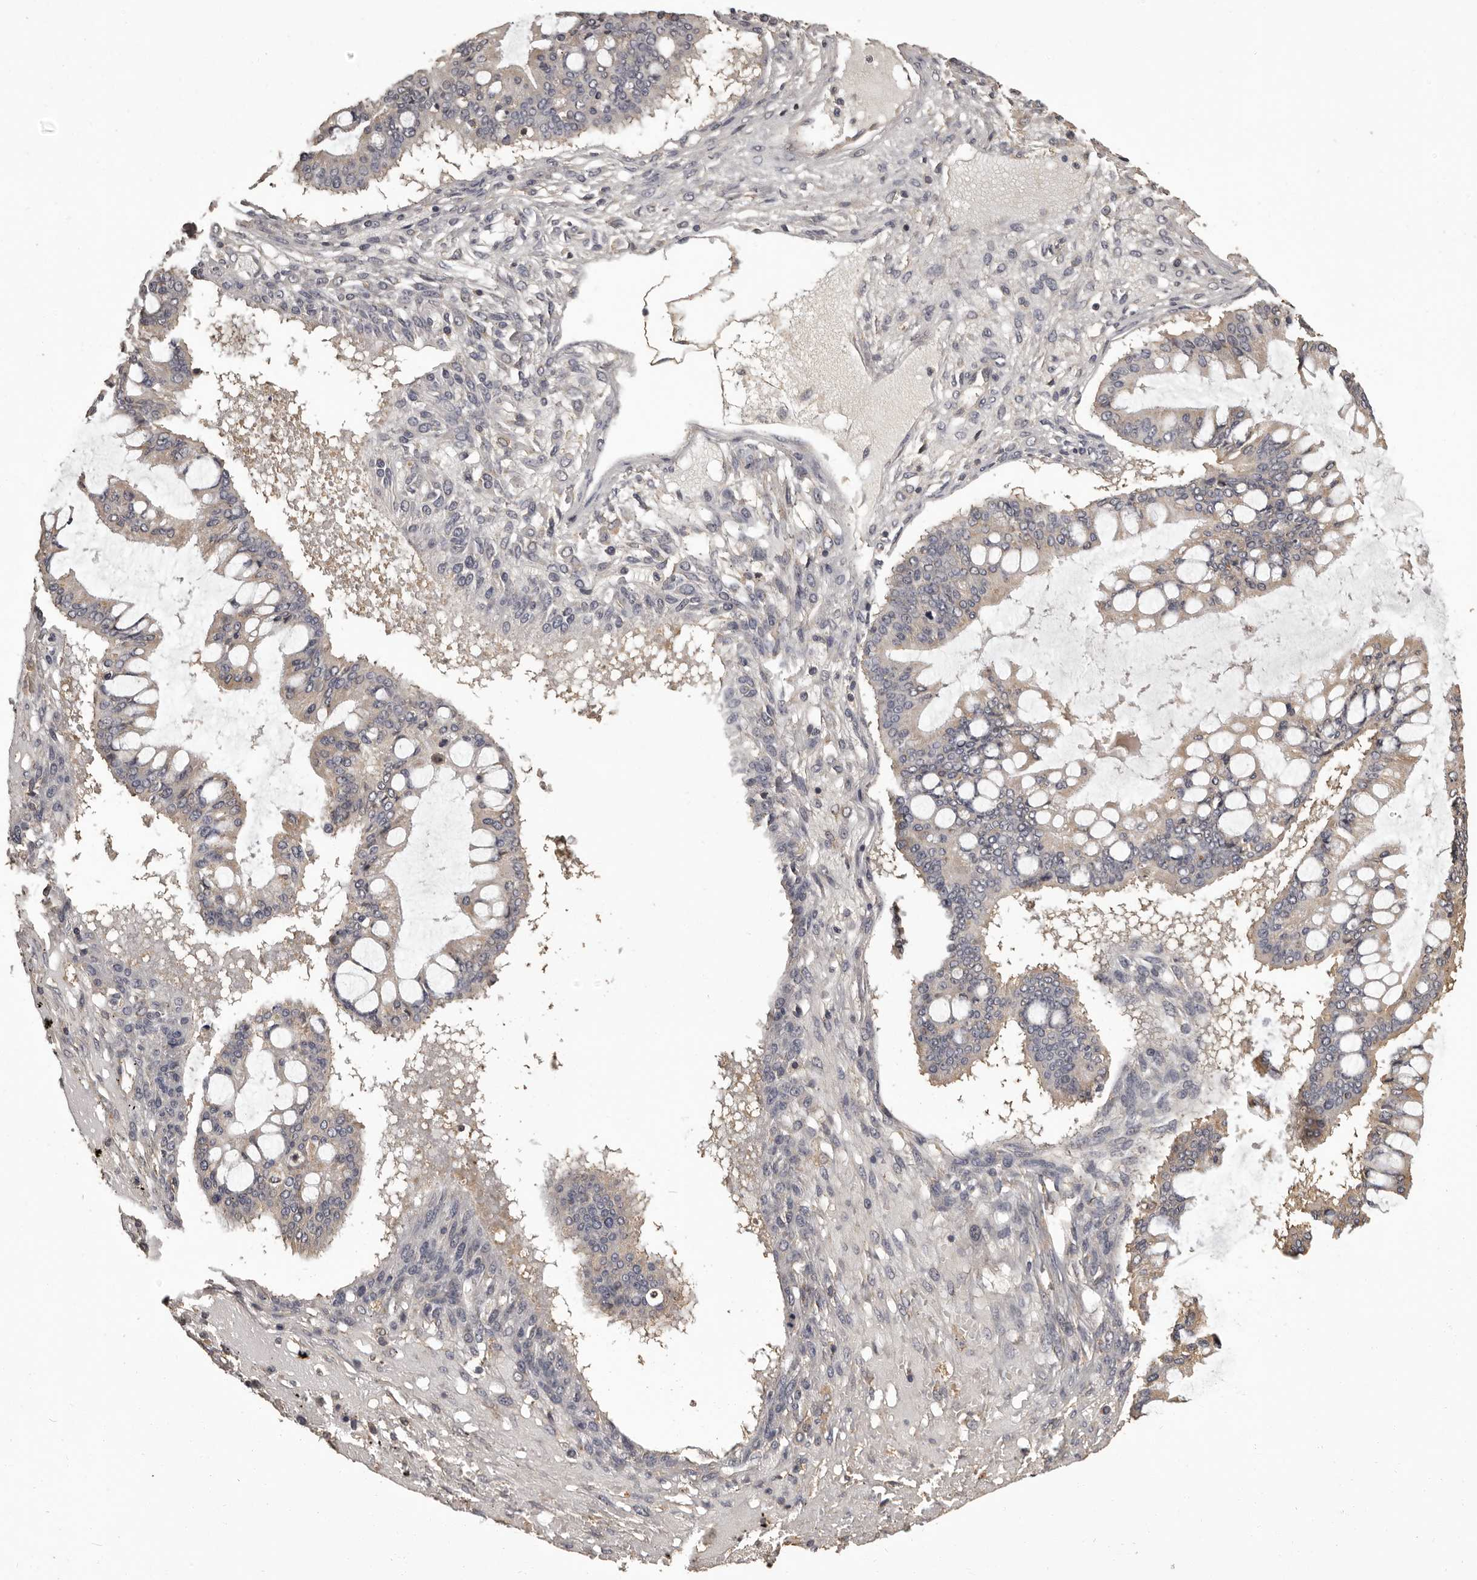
{"staining": {"intensity": "weak", "quantity": "<25%", "location": "cytoplasmic/membranous"}, "tissue": "ovarian cancer", "cell_type": "Tumor cells", "image_type": "cancer", "snomed": [{"axis": "morphology", "description": "Cystadenocarcinoma, mucinous, NOS"}, {"axis": "topography", "description": "Ovary"}], "caption": "The IHC micrograph has no significant staining in tumor cells of ovarian cancer tissue.", "gene": "MGAT5", "patient": {"sex": "female", "age": 73}}